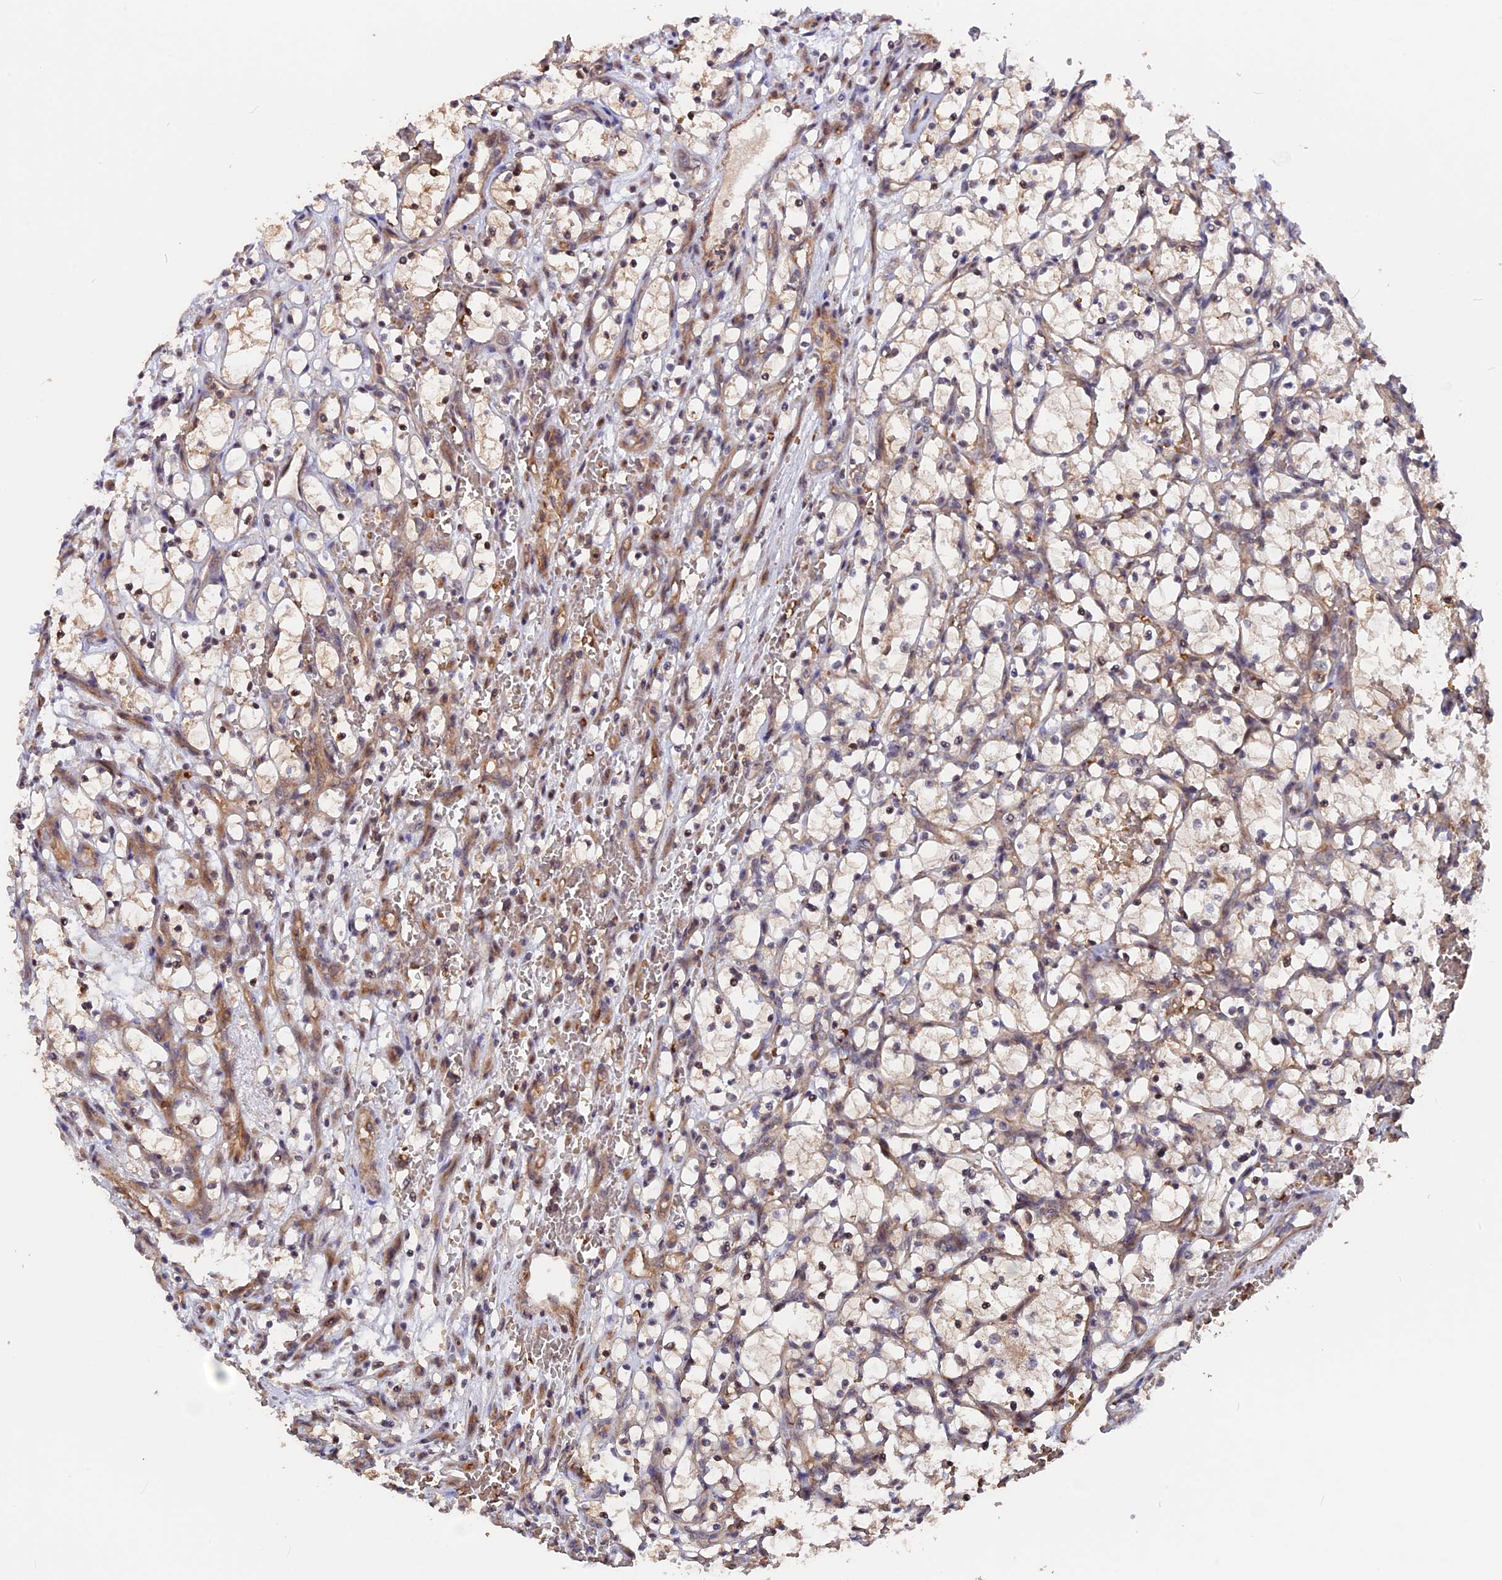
{"staining": {"intensity": "negative", "quantity": "none", "location": "none"}, "tissue": "renal cancer", "cell_type": "Tumor cells", "image_type": "cancer", "snomed": [{"axis": "morphology", "description": "Adenocarcinoma, NOS"}, {"axis": "topography", "description": "Kidney"}], "caption": "IHC of human adenocarcinoma (renal) displays no staining in tumor cells.", "gene": "ZC3H10", "patient": {"sex": "female", "age": 69}}